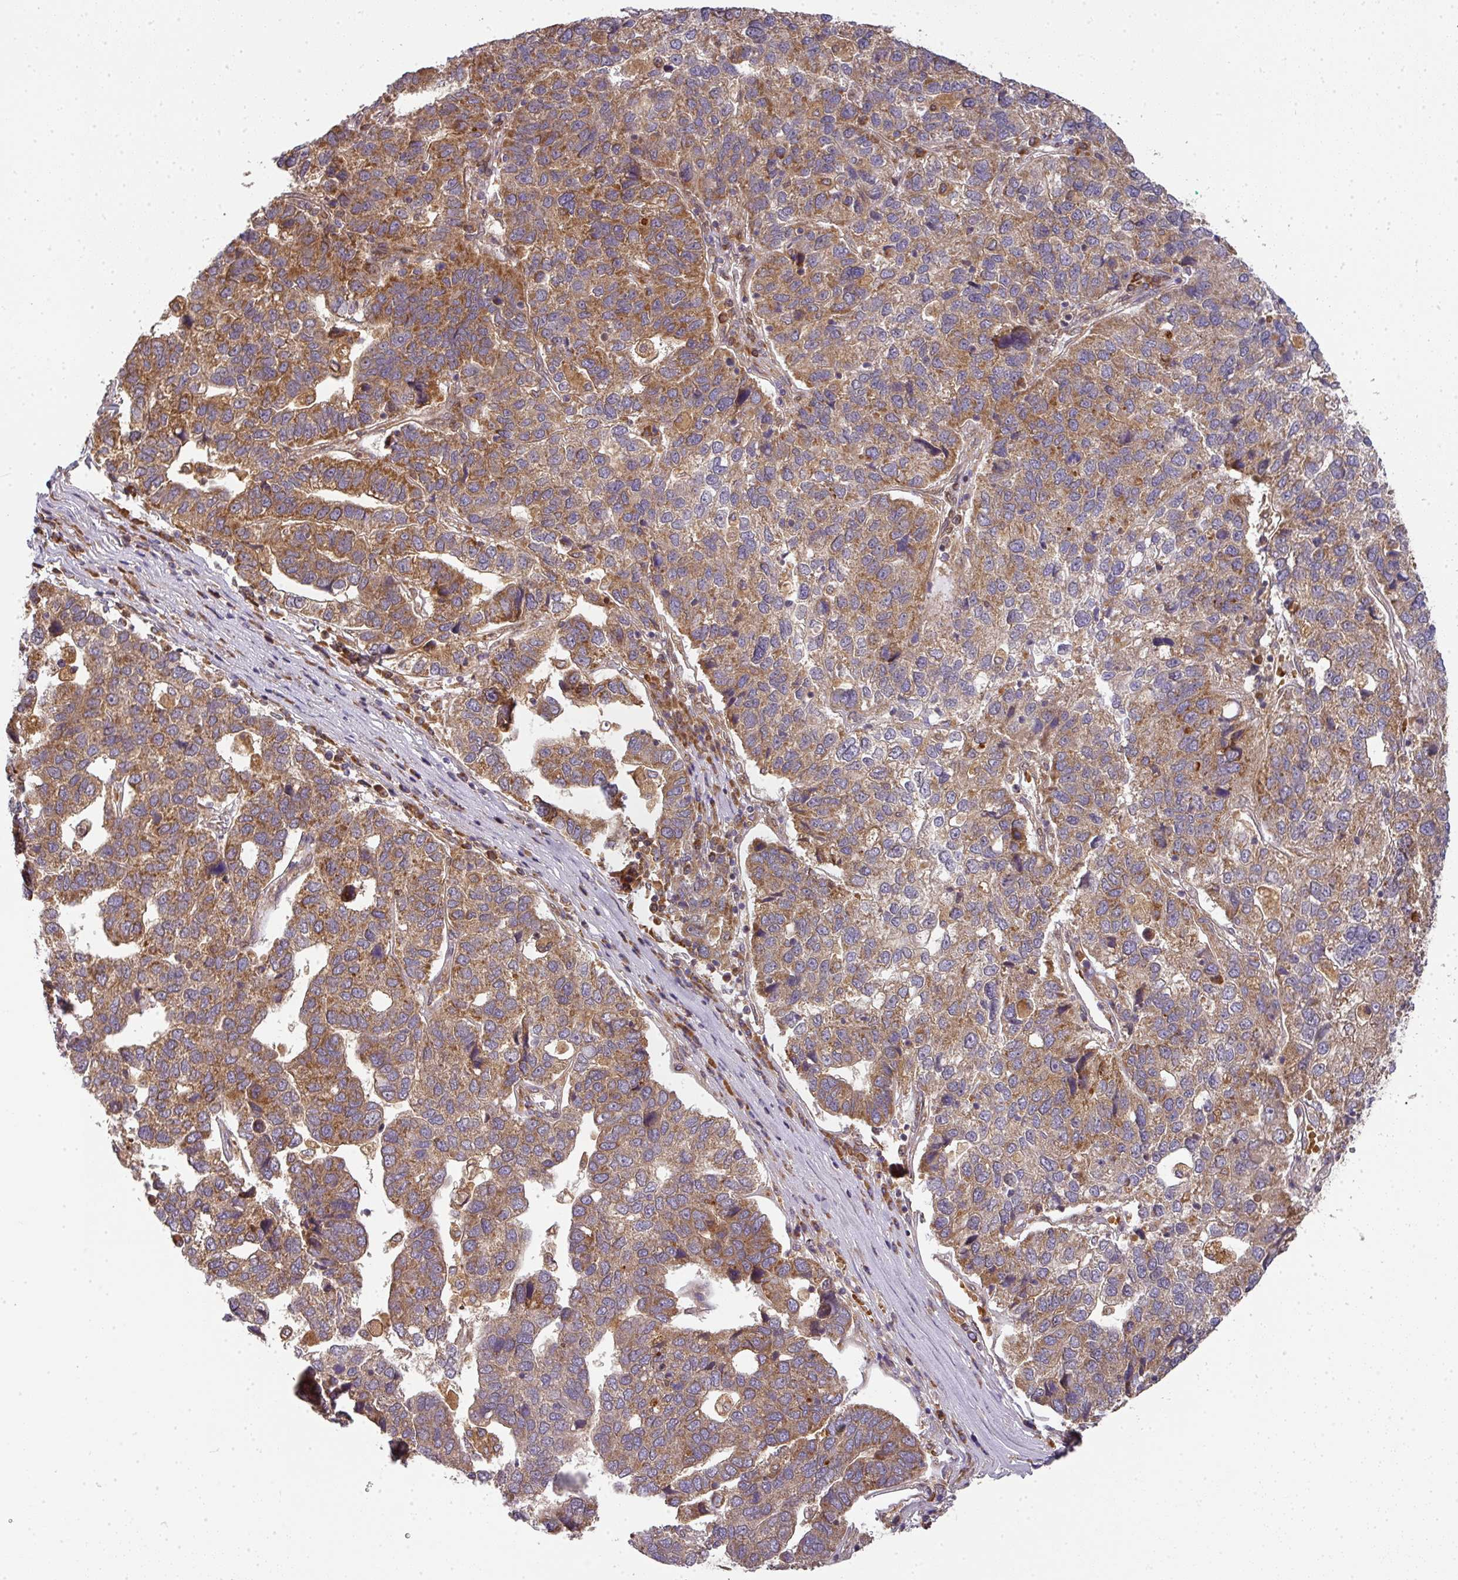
{"staining": {"intensity": "moderate", "quantity": ">75%", "location": "cytoplasmic/membranous"}, "tissue": "pancreatic cancer", "cell_type": "Tumor cells", "image_type": "cancer", "snomed": [{"axis": "morphology", "description": "Adenocarcinoma, NOS"}, {"axis": "topography", "description": "Pancreas"}], "caption": "High-power microscopy captured an immunohistochemistry (IHC) image of pancreatic cancer (adenocarcinoma), revealing moderate cytoplasmic/membranous positivity in about >75% of tumor cells.", "gene": "MALSU1", "patient": {"sex": "female", "age": 61}}